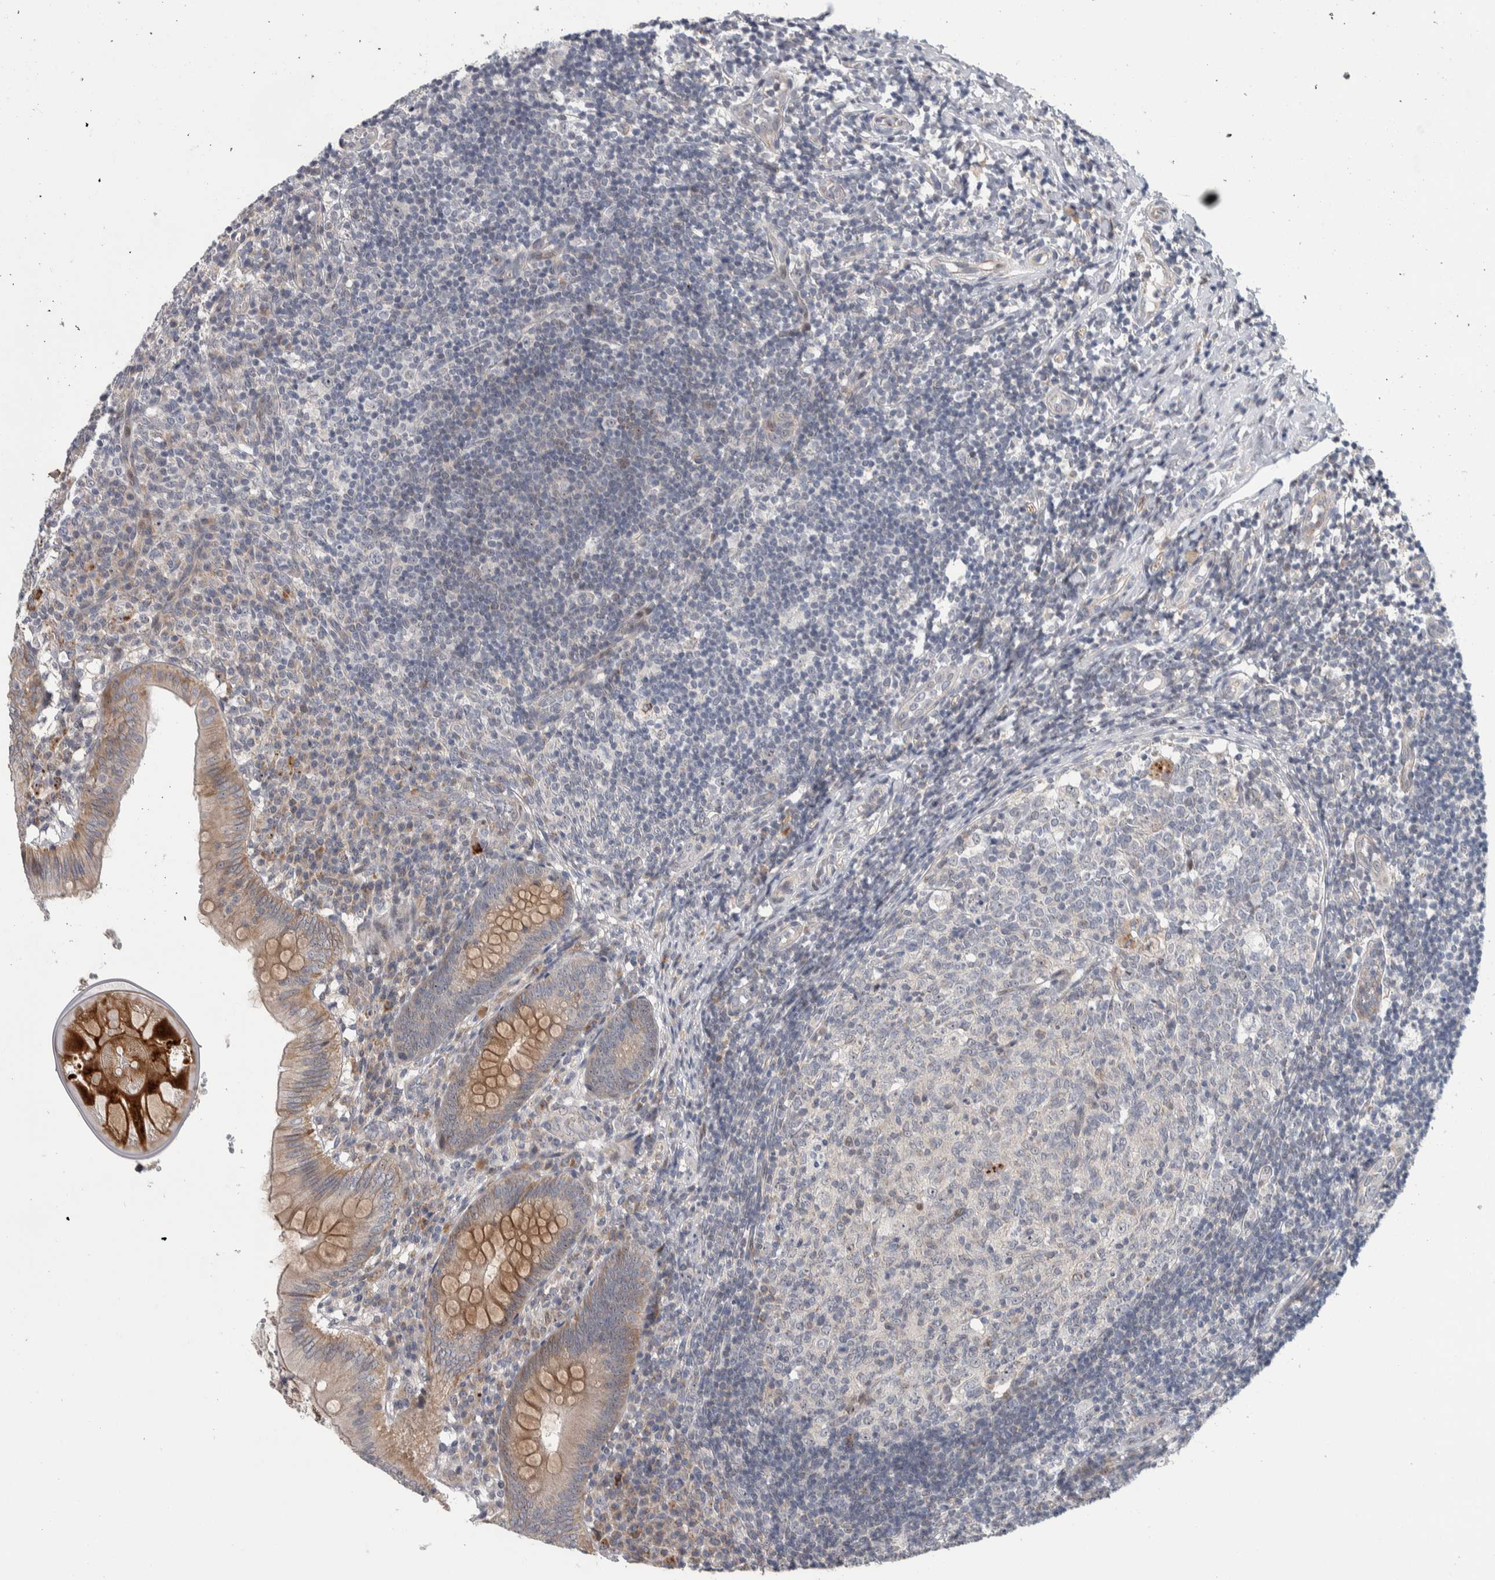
{"staining": {"intensity": "weak", "quantity": ">75%", "location": "cytoplasmic/membranous"}, "tissue": "appendix", "cell_type": "Glandular cells", "image_type": "normal", "snomed": [{"axis": "morphology", "description": "Normal tissue, NOS"}, {"axis": "topography", "description": "Appendix"}], "caption": "A high-resolution histopathology image shows immunohistochemistry (IHC) staining of unremarkable appendix, which reveals weak cytoplasmic/membranous positivity in approximately >75% of glandular cells. Immunohistochemistry stains the protein of interest in brown and the nuclei are stained blue.", "gene": "PRRG4", "patient": {"sex": "male", "age": 8}}